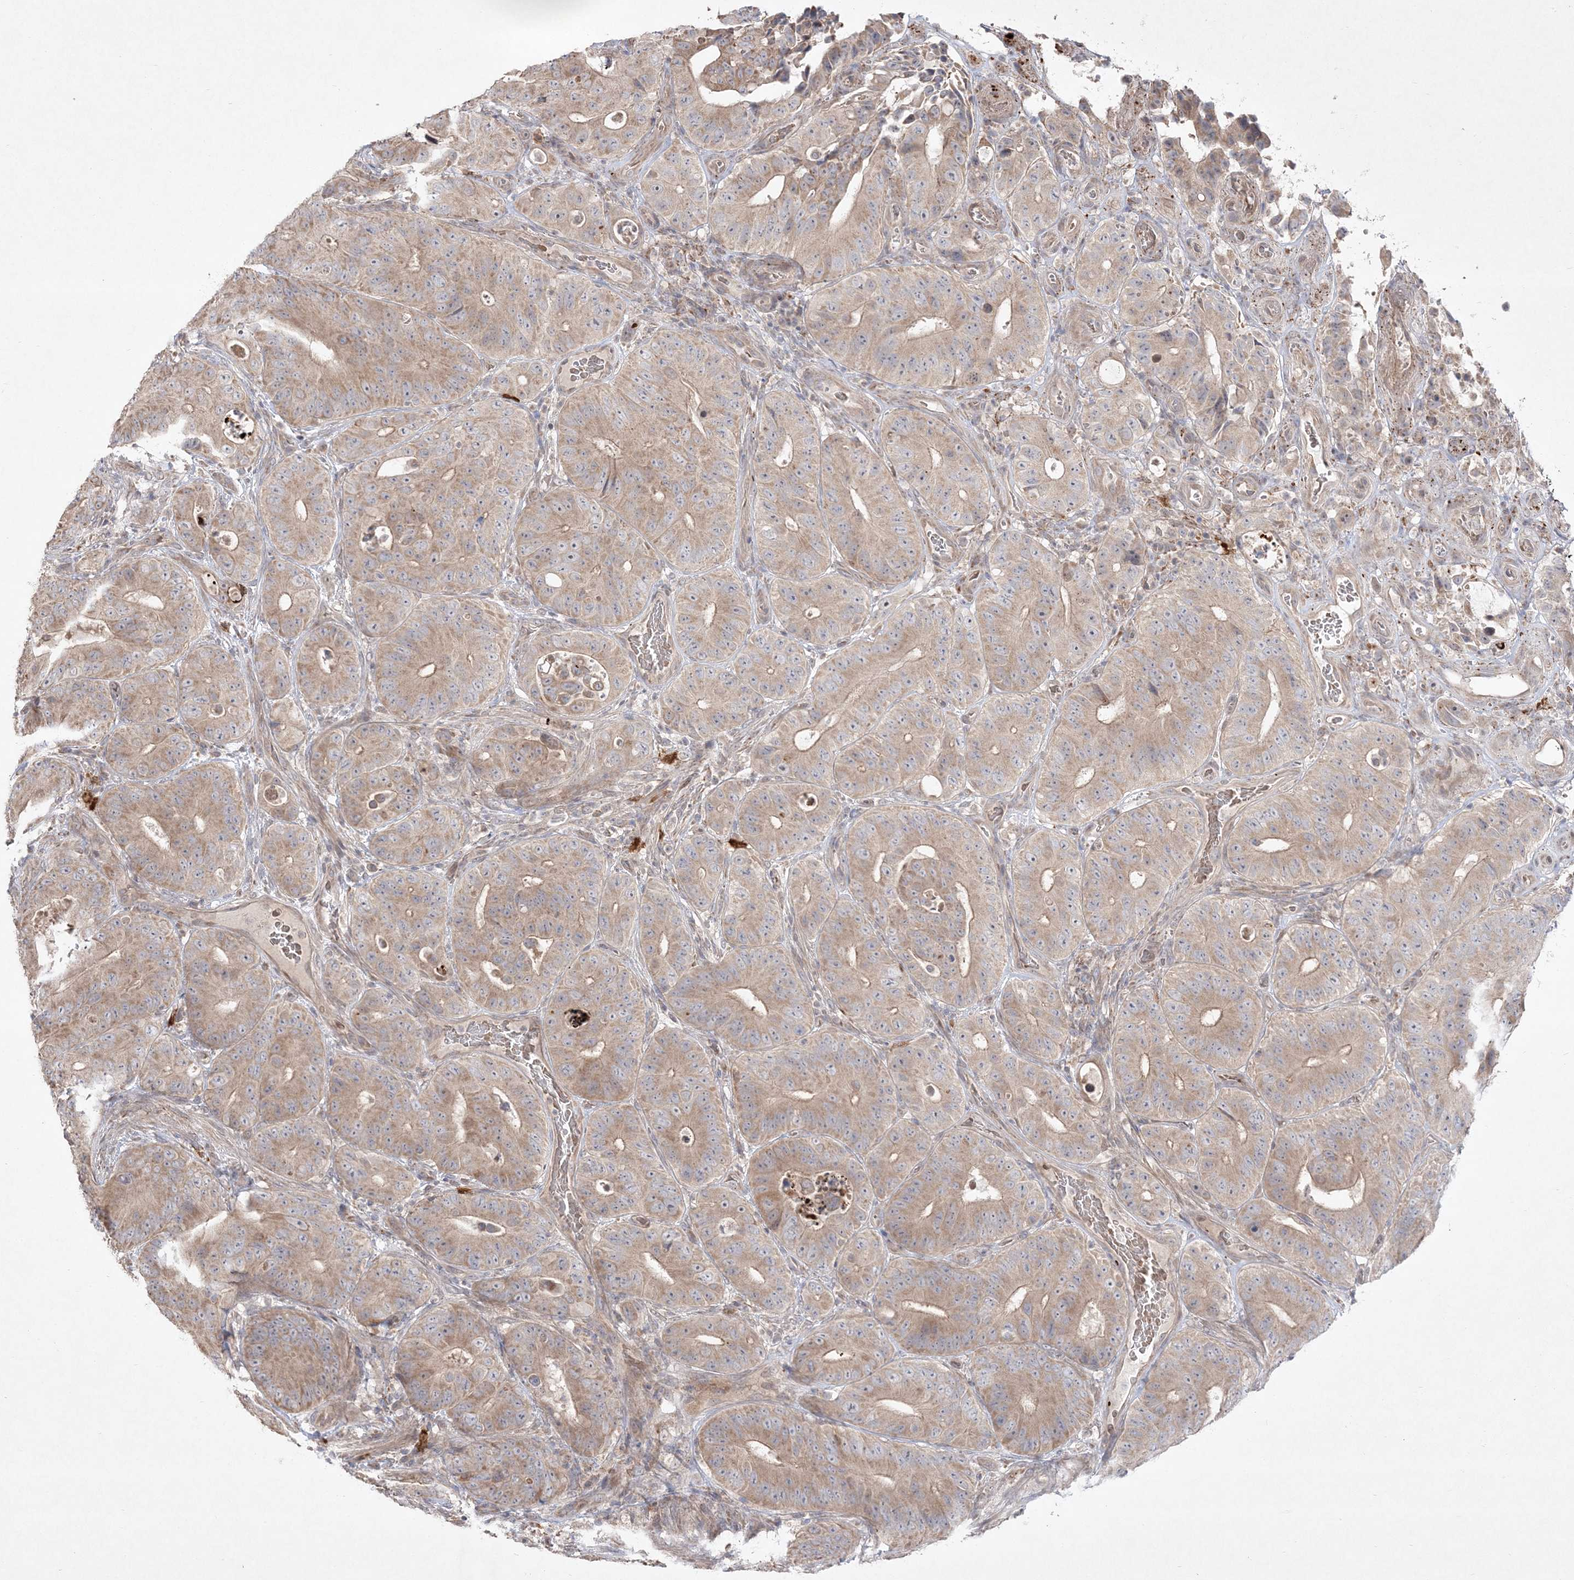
{"staining": {"intensity": "weak", "quantity": ">75%", "location": "cytoplasmic/membranous"}, "tissue": "colorectal cancer", "cell_type": "Tumor cells", "image_type": "cancer", "snomed": [{"axis": "morphology", "description": "Adenocarcinoma, NOS"}, {"axis": "topography", "description": "Colon"}], "caption": "DAB immunohistochemical staining of human colorectal cancer reveals weak cytoplasmic/membranous protein staining in about >75% of tumor cells.", "gene": "CLNK", "patient": {"sex": "male", "age": 83}}